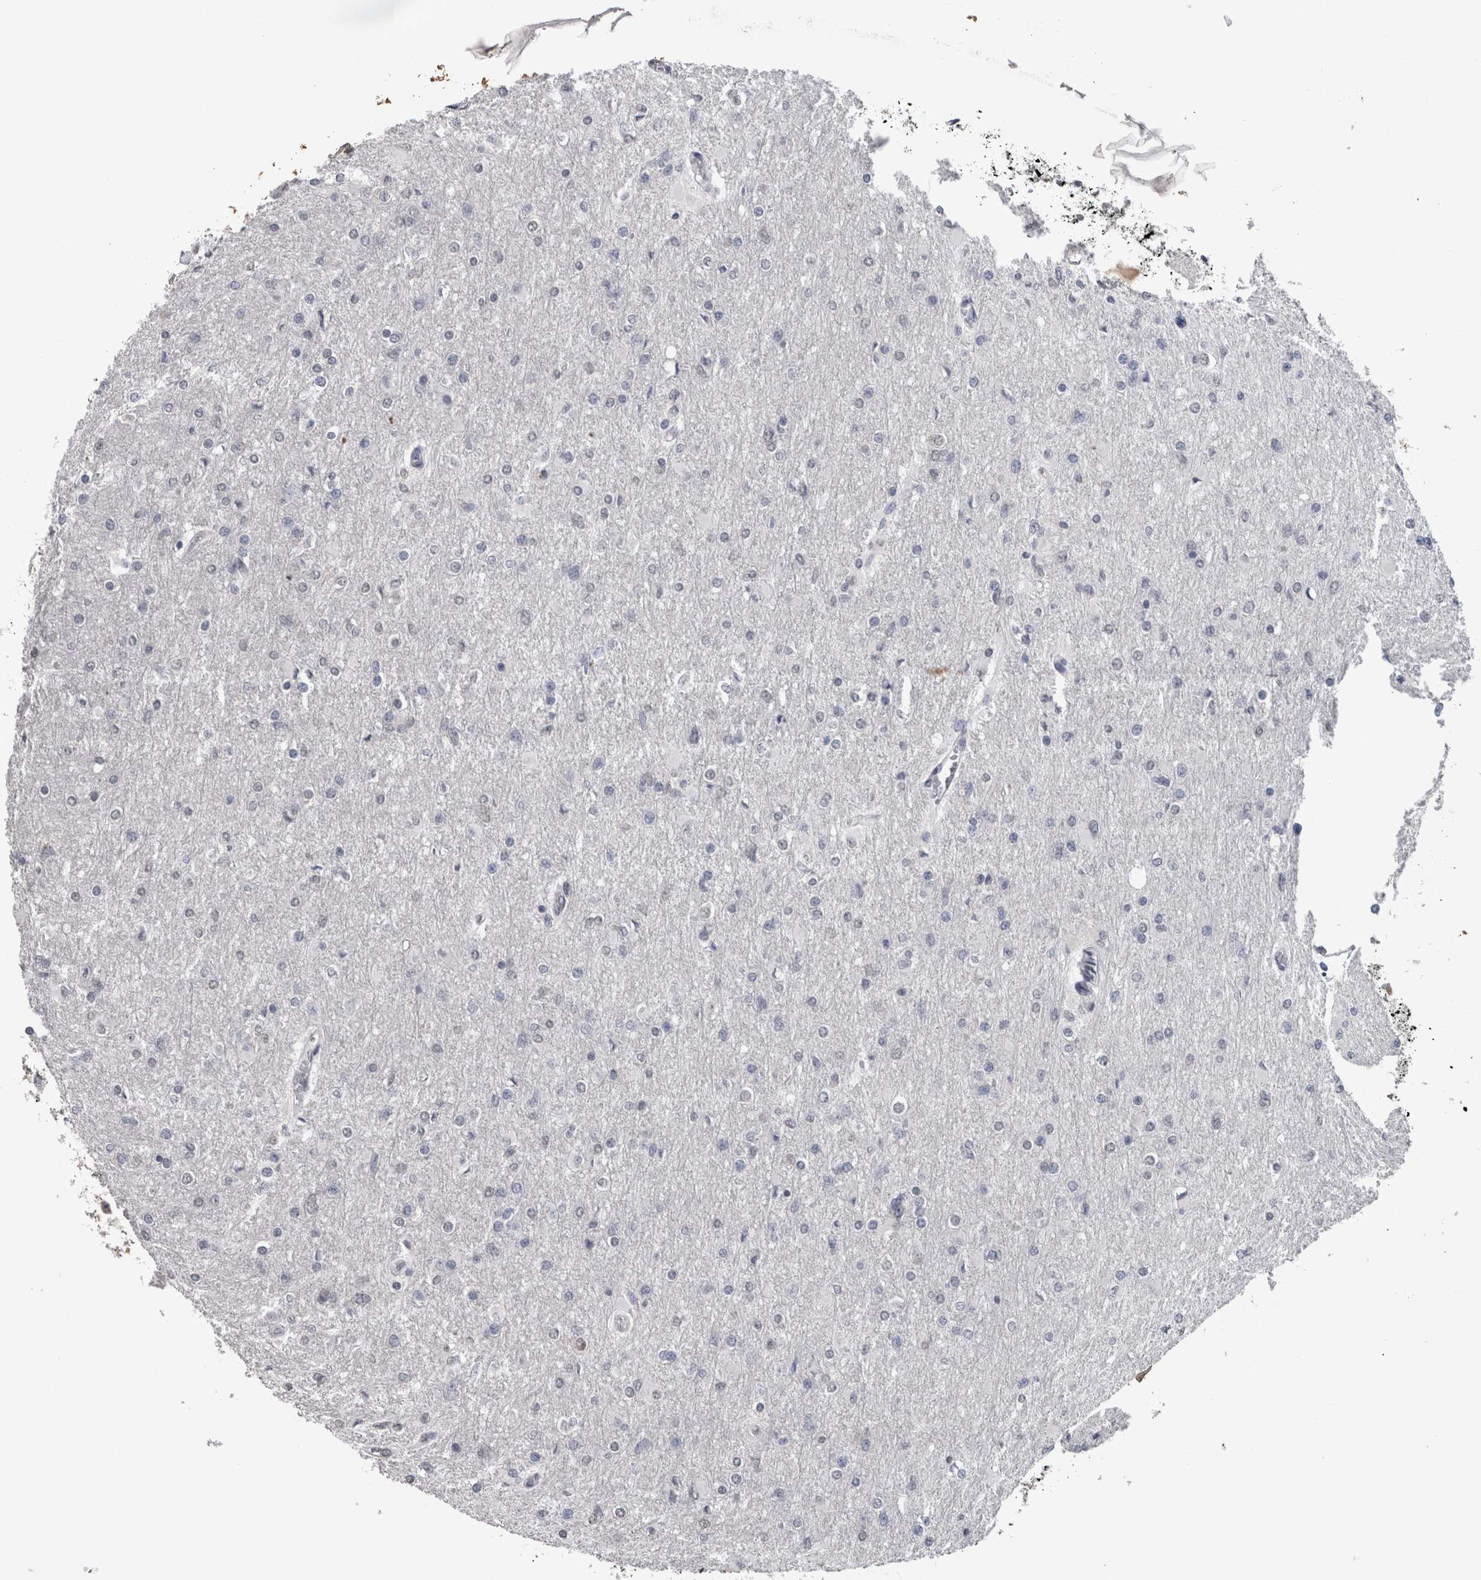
{"staining": {"intensity": "negative", "quantity": "none", "location": "none"}, "tissue": "glioma", "cell_type": "Tumor cells", "image_type": "cancer", "snomed": [{"axis": "morphology", "description": "Glioma, malignant, High grade"}, {"axis": "topography", "description": "Cerebral cortex"}], "caption": "Tumor cells show no significant positivity in glioma. (Brightfield microscopy of DAB (3,3'-diaminobenzidine) immunohistochemistry at high magnification).", "gene": "PAX5", "patient": {"sex": "female", "age": 36}}